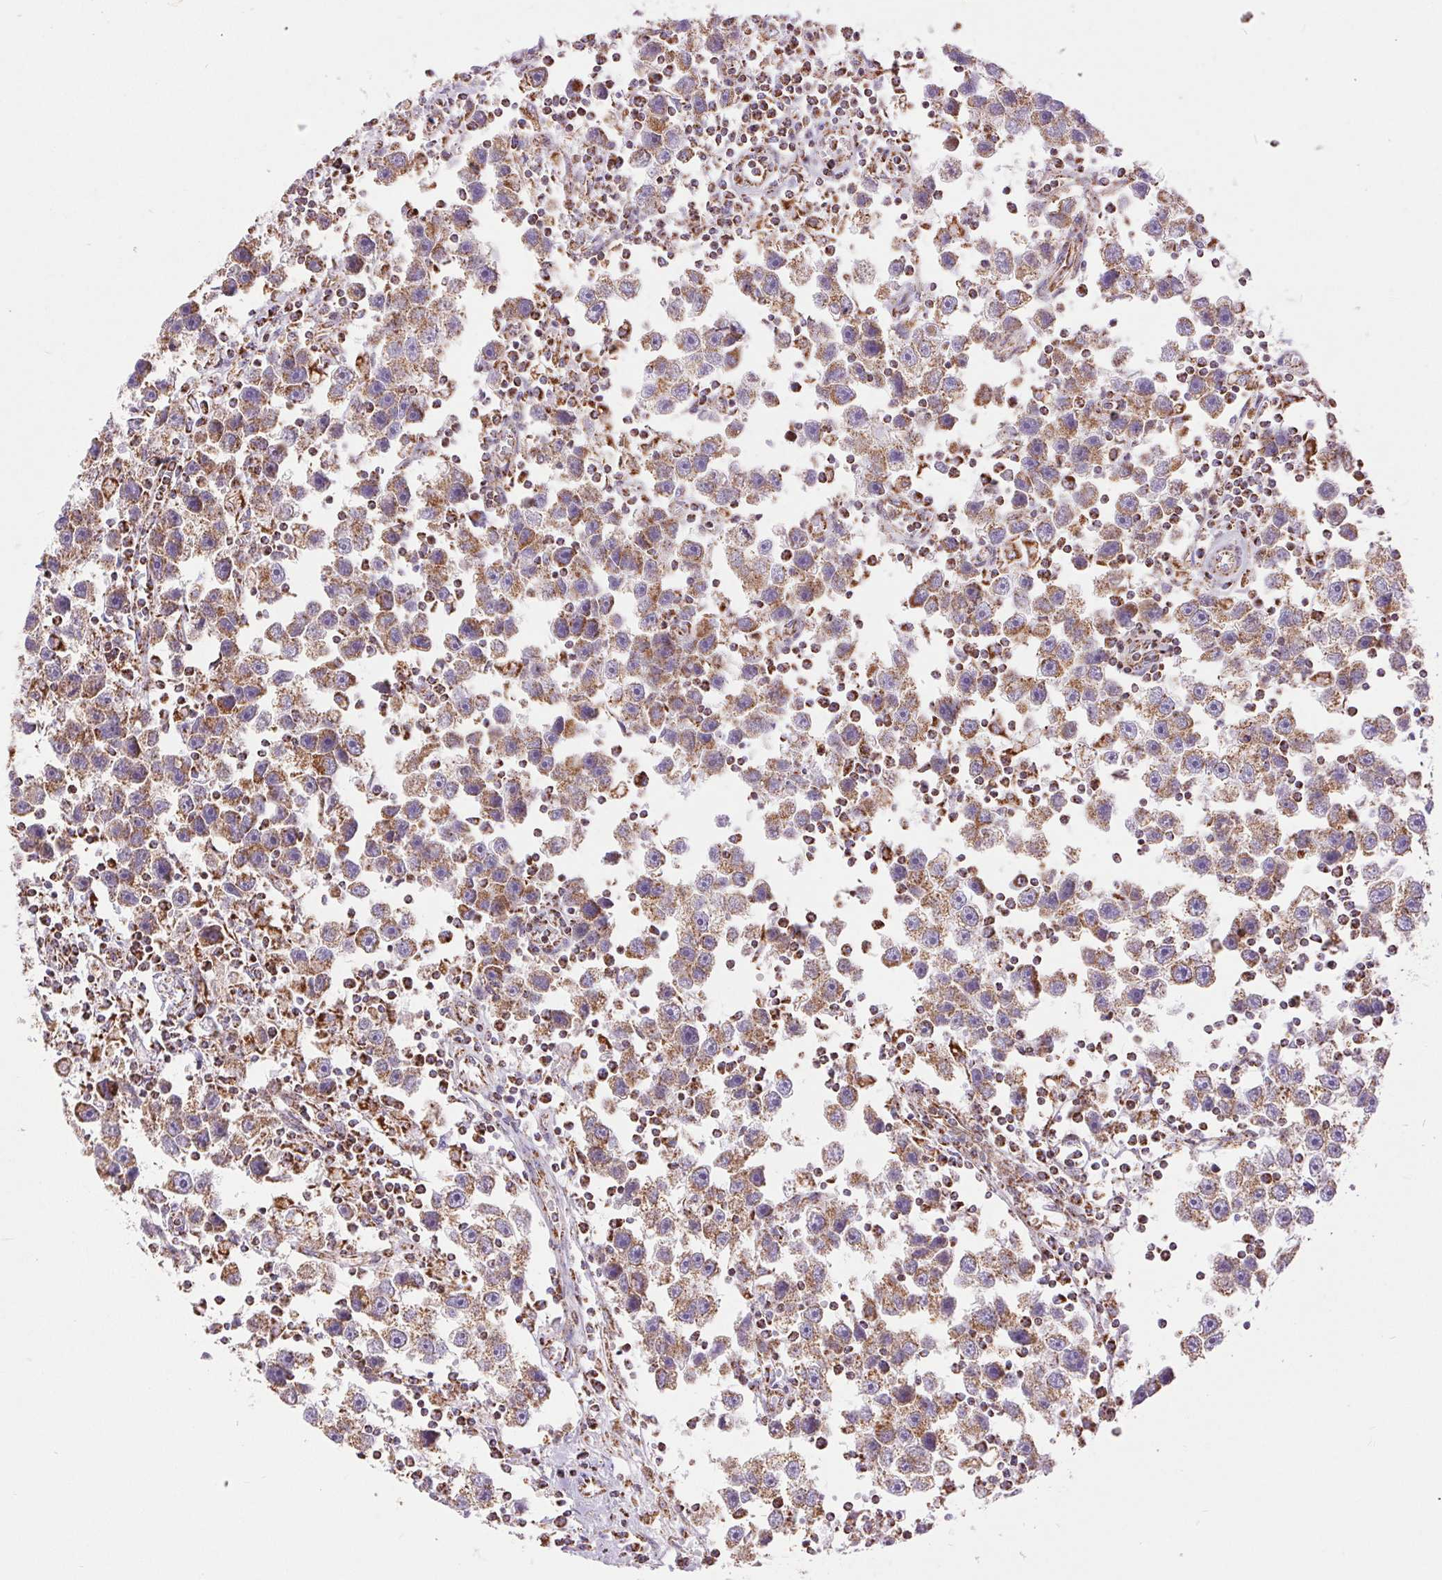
{"staining": {"intensity": "moderate", "quantity": ">75%", "location": "cytoplasmic/membranous"}, "tissue": "testis cancer", "cell_type": "Tumor cells", "image_type": "cancer", "snomed": [{"axis": "morphology", "description": "Seminoma, NOS"}, {"axis": "topography", "description": "Testis"}], "caption": "The immunohistochemical stain shows moderate cytoplasmic/membranous expression in tumor cells of testis seminoma tissue.", "gene": "ATP5PB", "patient": {"sex": "male", "age": 30}}